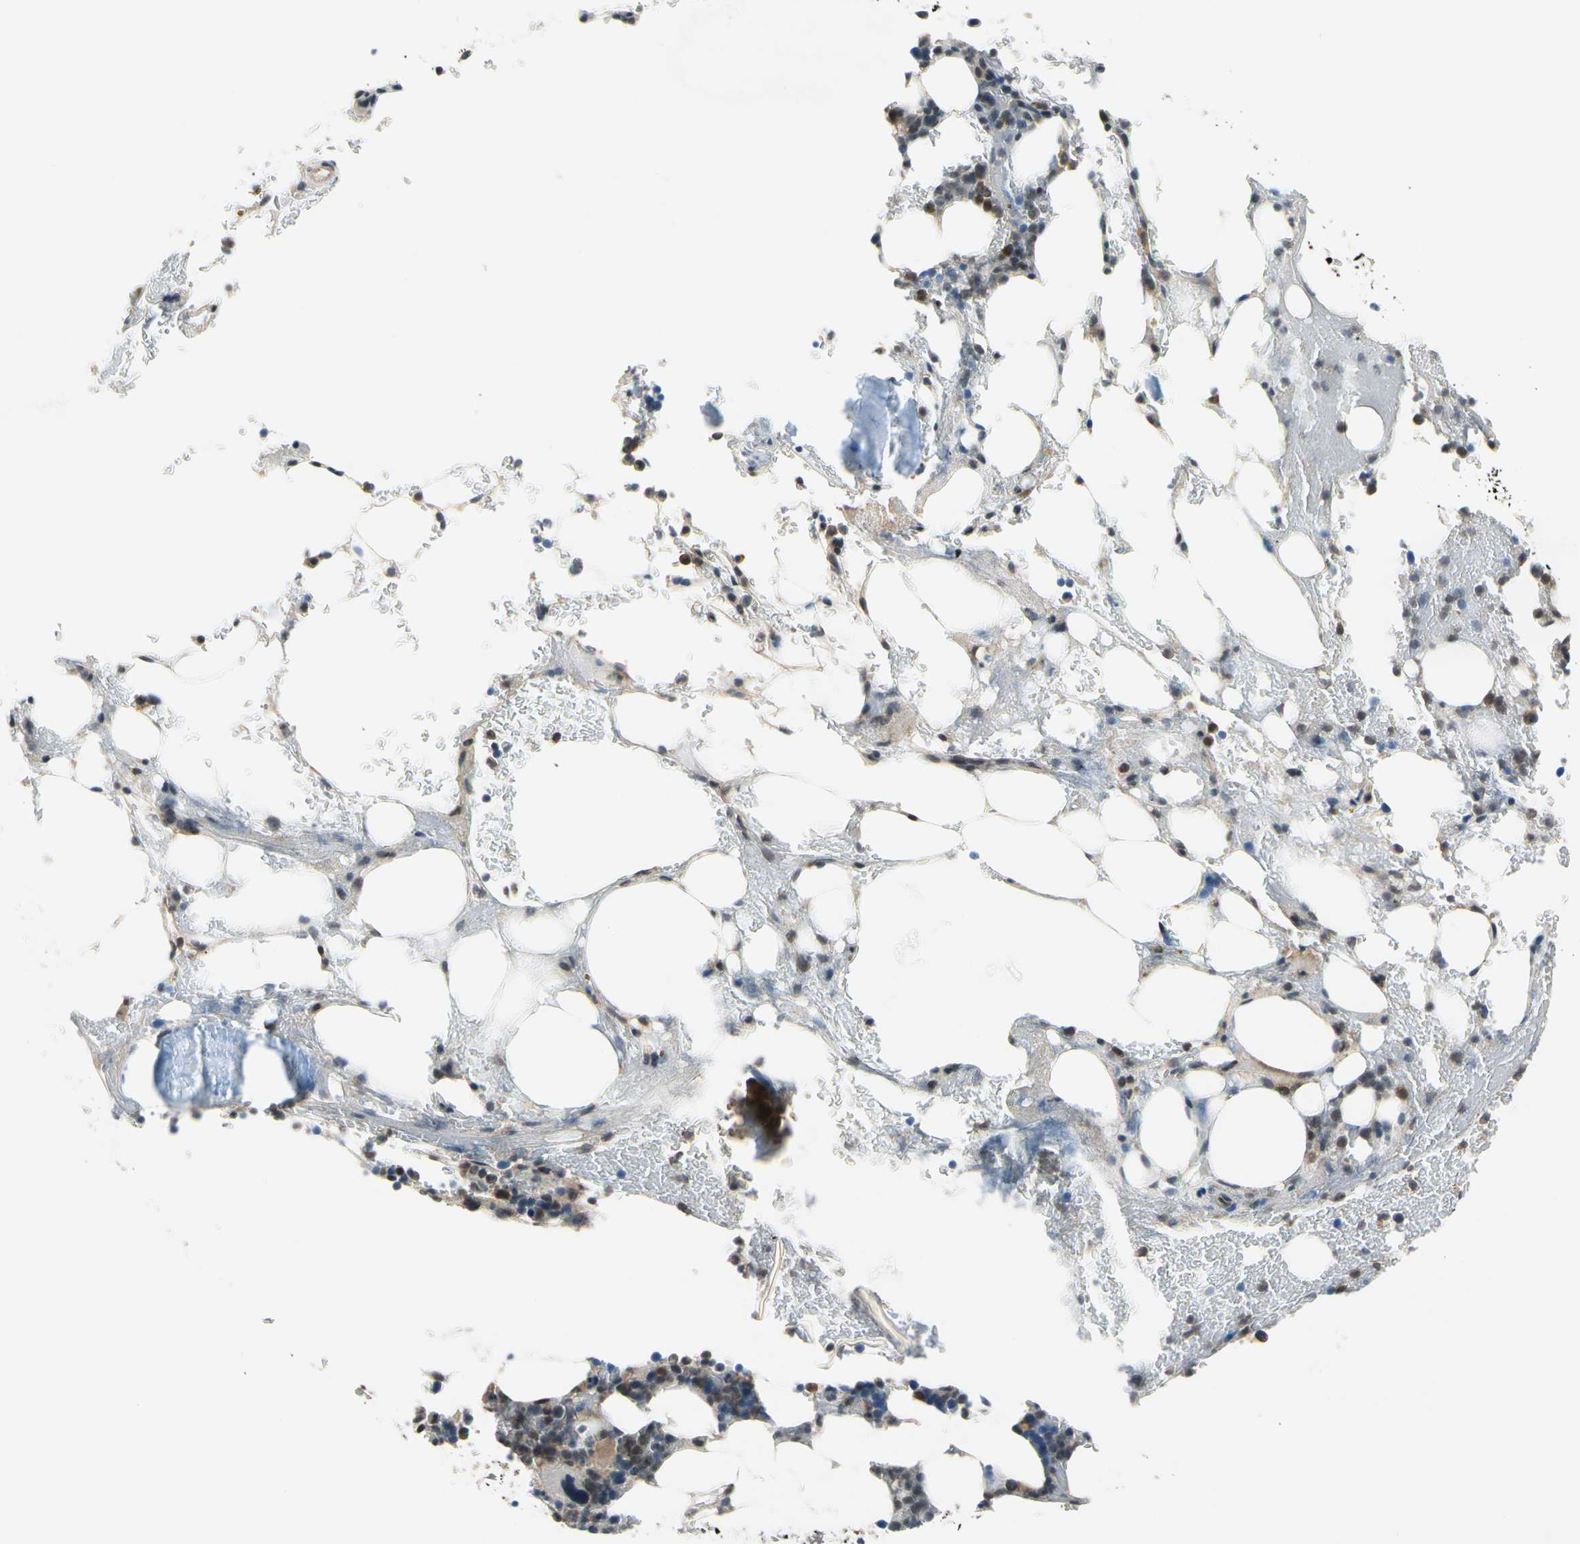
{"staining": {"intensity": "moderate", "quantity": "<25%", "location": "cytoplasmic/membranous,nuclear"}, "tissue": "bone marrow", "cell_type": "Hematopoietic cells", "image_type": "normal", "snomed": [{"axis": "morphology", "description": "Normal tissue, NOS"}, {"axis": "topography", "description": "Bone marrow"}], "caption": "Hematopoietic cells exhibit low levels of moderate cytoplasmic/membranous,nuclear expression in approximately <25% of cells in benign bone marrow.", "gene": "TAF12", "patient": {"sex": "female", "age": 73}}